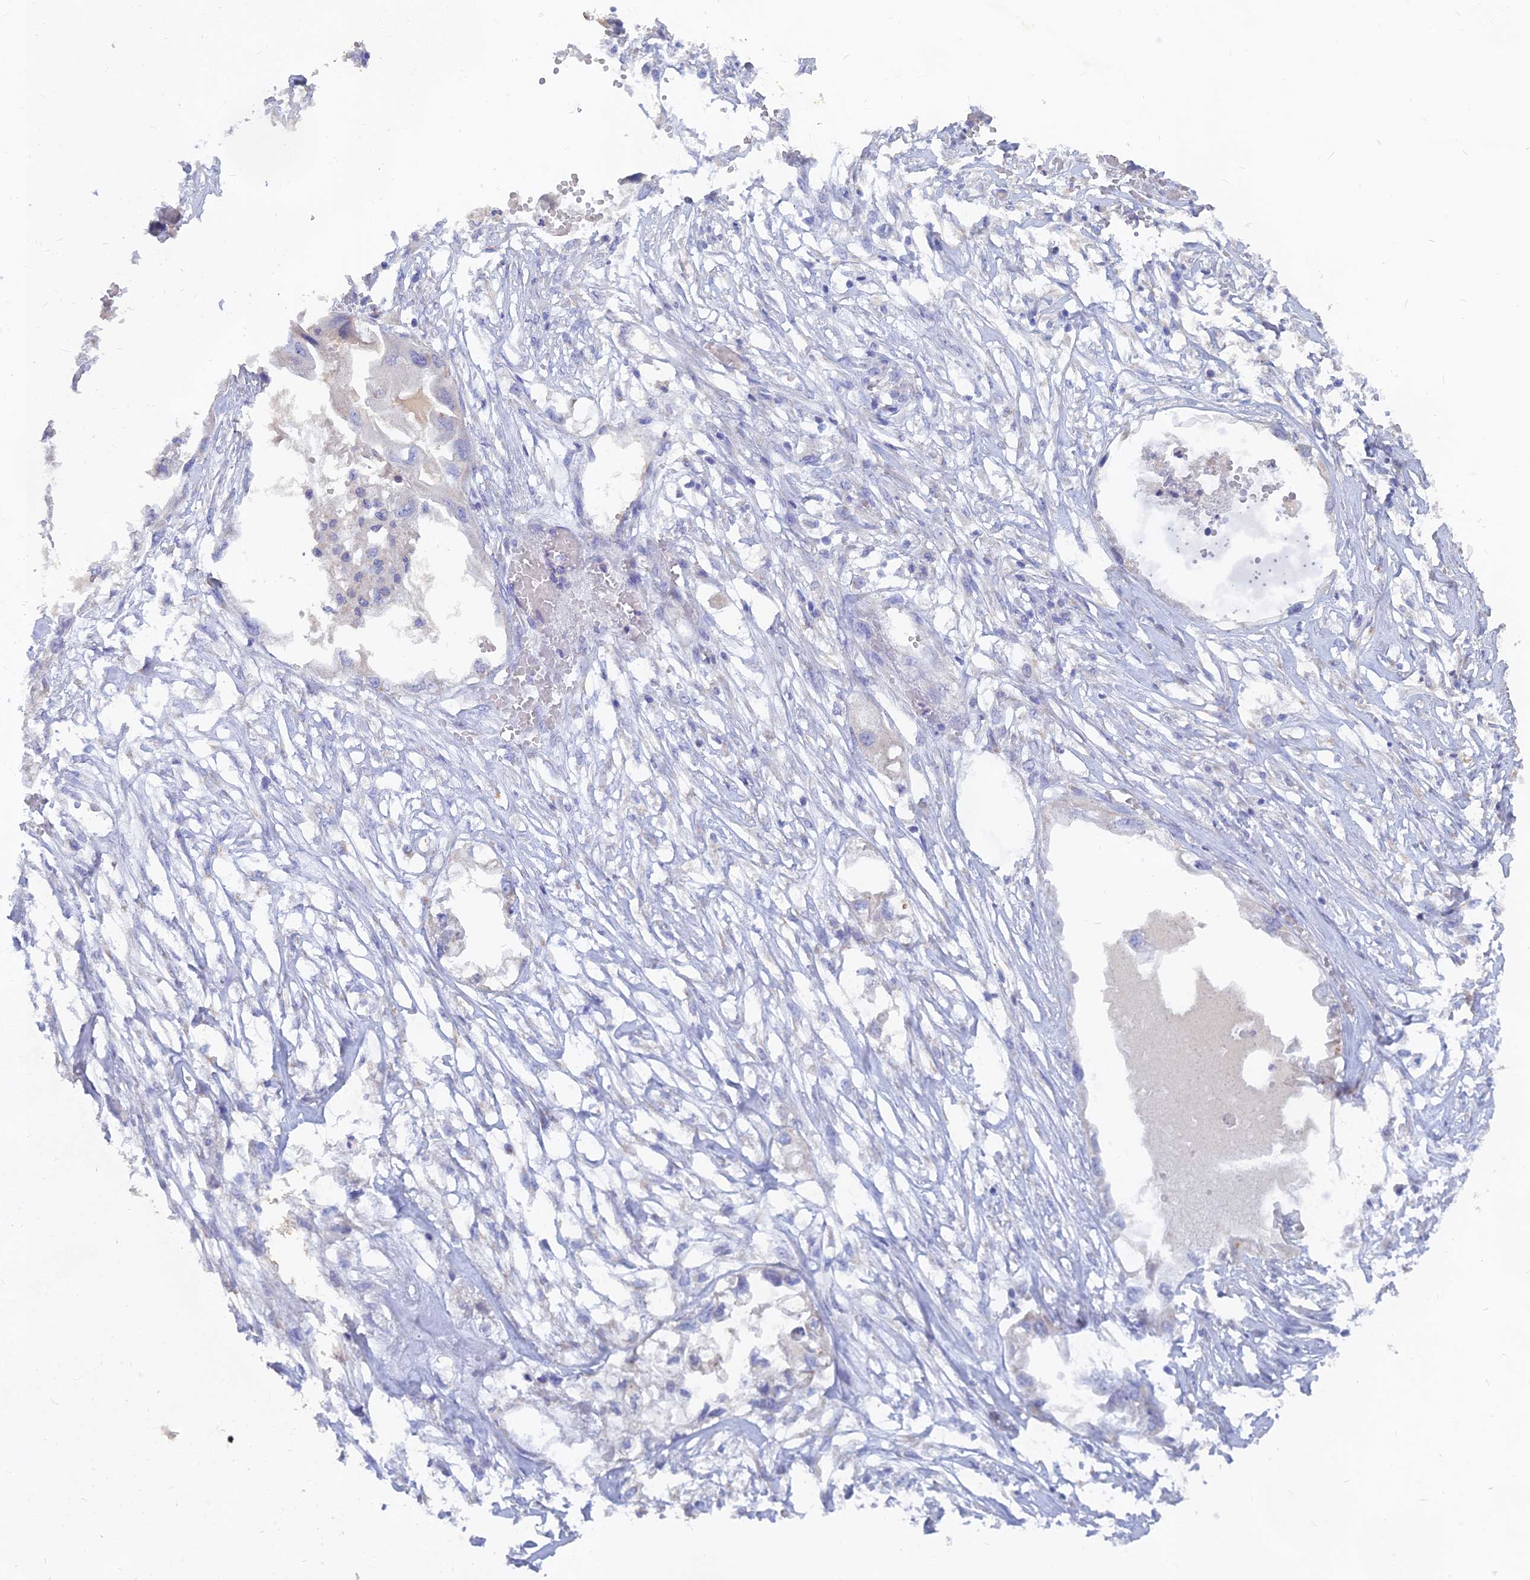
{"staining": {"intensity": "negative", "quantity": "none", "location": "none"}, "tissue": "endometrial cancer", "cell_type": "Tumor cells", "image_type": "cancer", "snomed": [{"axis": "morphology", "description": "Adenocarcinoma, NOS"}, {"axis": "morphology", "description": "Adenocarcinoma, metastatic, NOS"}, {"axis": "topography", "description": "Adipose tissue"}, {"axis": "topography", "description": "Endometrium"}], "caption": "High magnification brightfield microscopy of endometrial adenocarcinoma stained with DAB (3,3'-diaminobenzidine) (brown) and counterstained with hematoxylin (blue): tumor cells show no significant staining.", "gene": "LRIF1", "patient": {"sex": "female", "age": 67}}